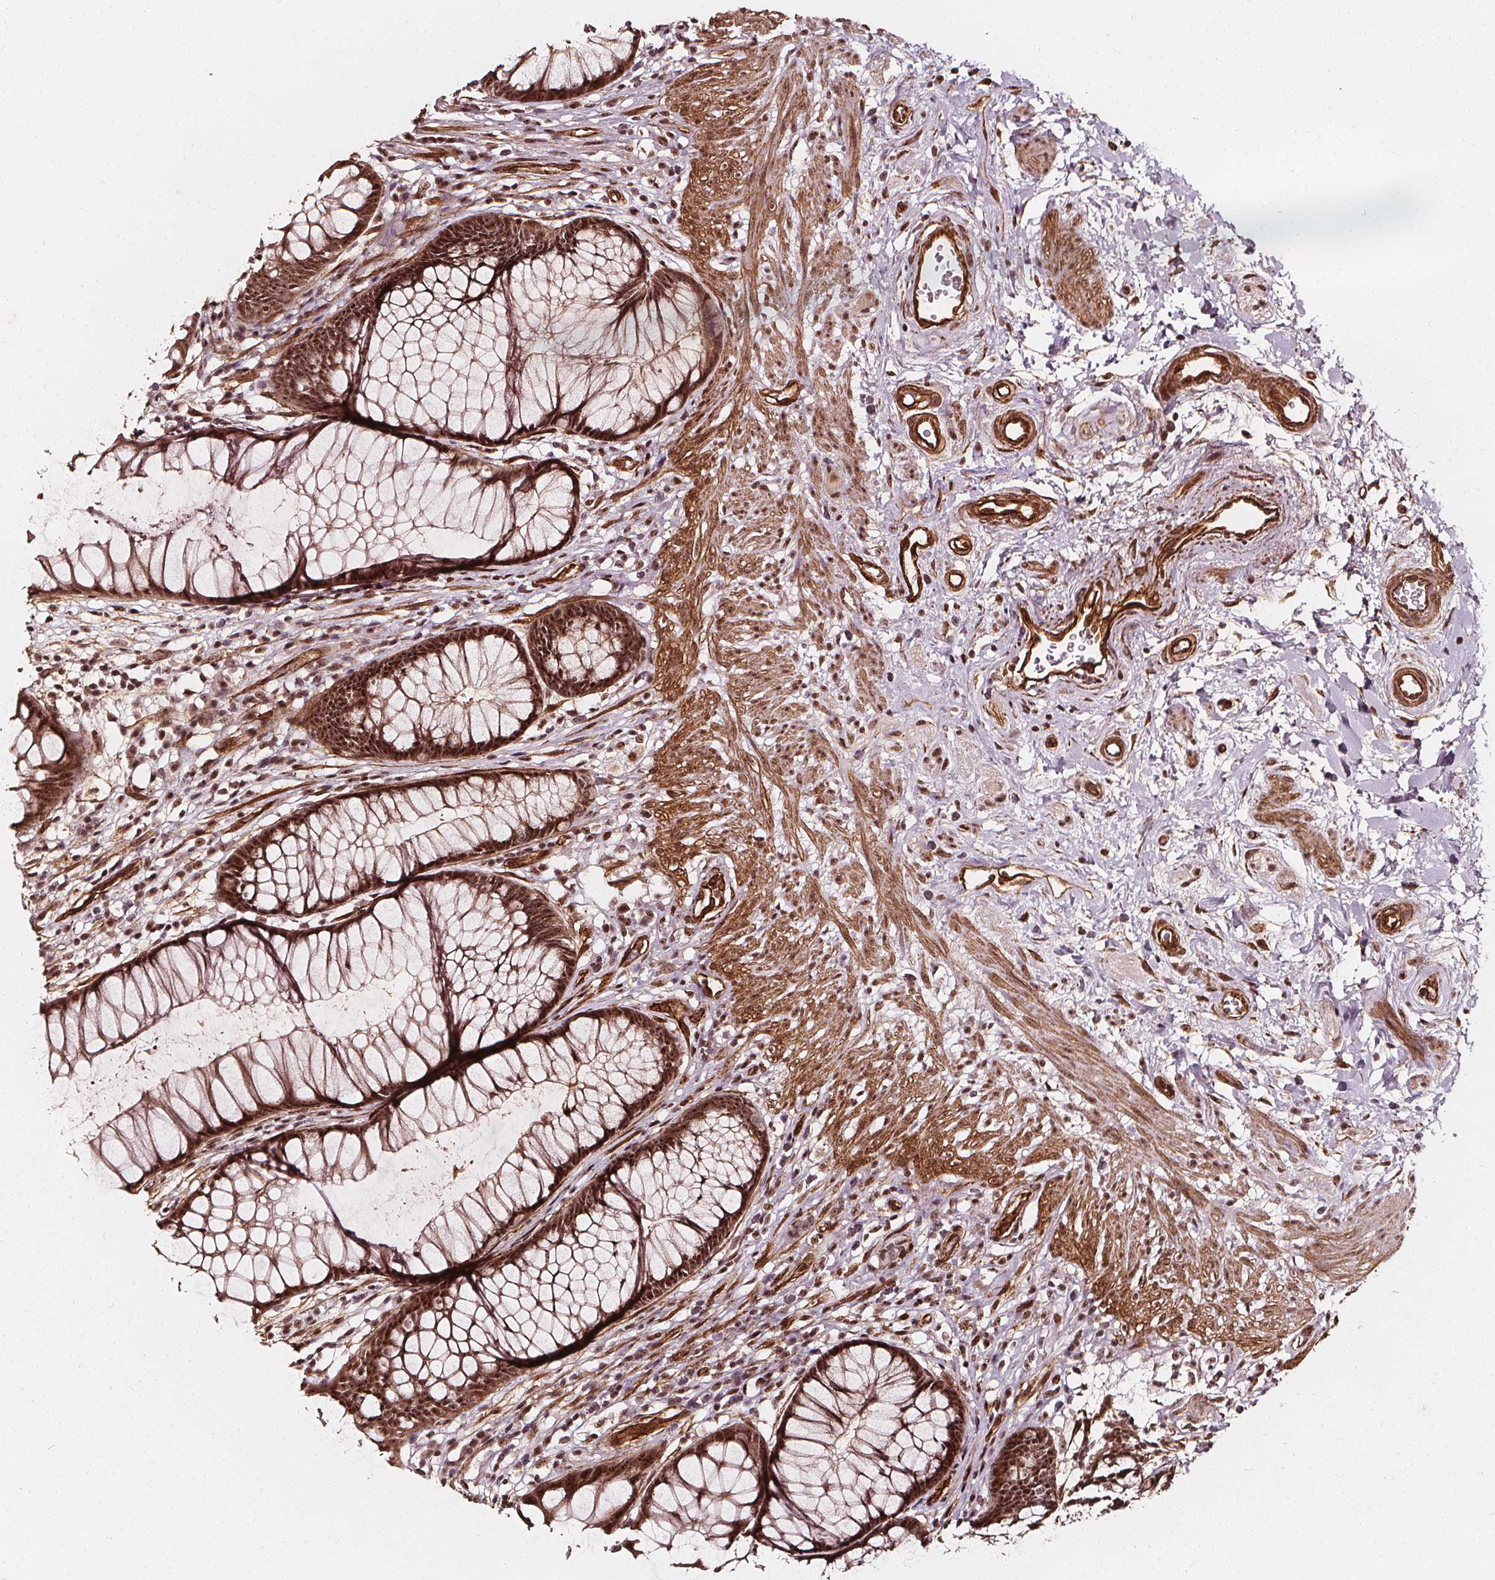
{"staining": {"intensity": "moderate", "quantity": ">75%", "location": "nuclear"}, "tissue": "rectum", "cell_type": "Glandular cells", "image_type": "normal", "snomed": [{"axis": "morphology", "description": "Normal tissue, NOS"}, {"axis": "topography", "description": "Smooth muscle"}, {"axis": "topography", "description": "Rectum"}], "caption": "The immunohistochemical stain labels moderate nuclear positivity in glandular cells of benign rectum. (IHC, brightfield microscopy, high magnification).", "gene": "EXOSC9", "patient": {"sex": "male", "age": 53}}